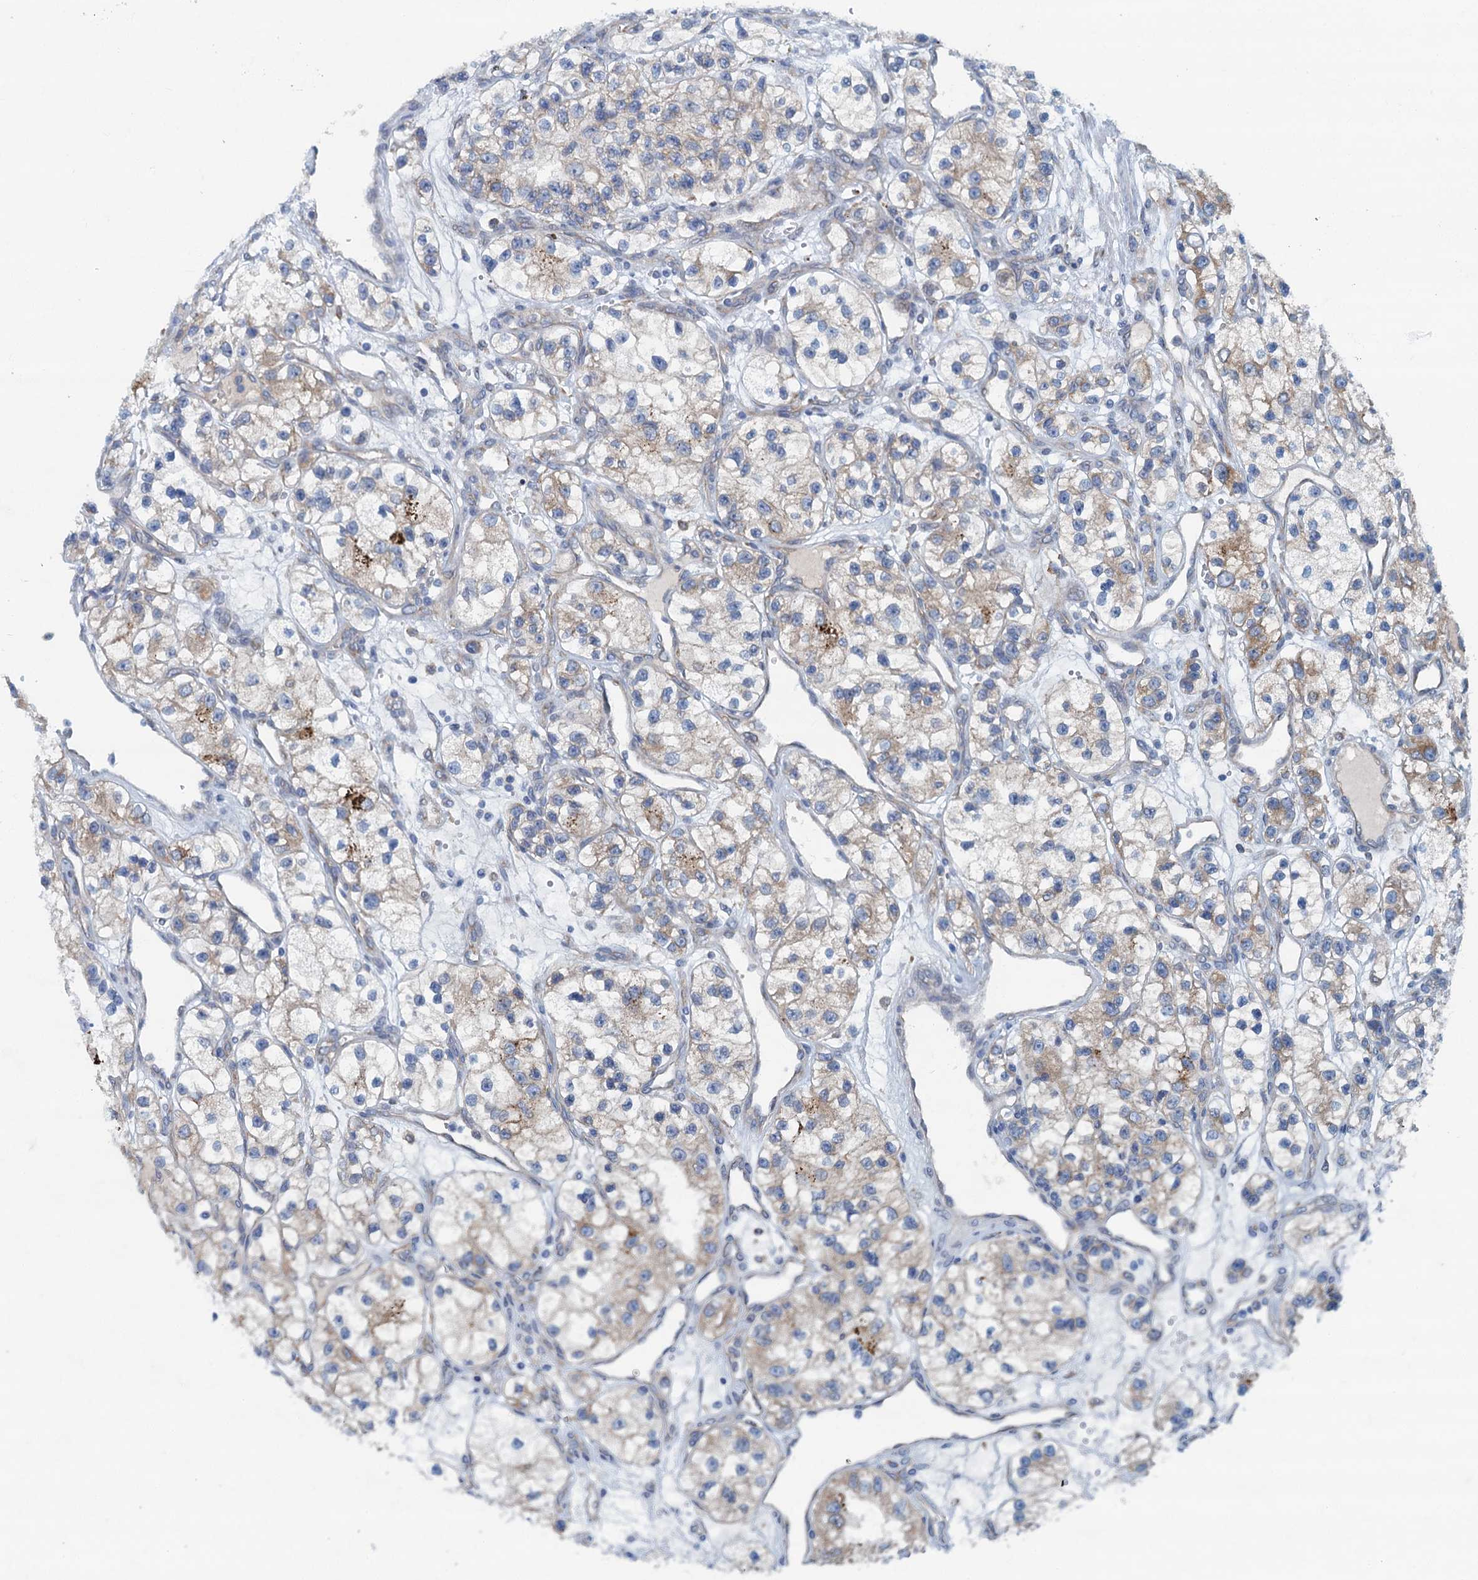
{"staining": {"intensity": "weak", "quantity": "25%-75%", "location": "cytoplasmic/membranous"}, "tissue": "renal cancer", "cell_type": "Tumor cells", "image_type": "cancer", "snomed": [{"axis": "morphology", "description": "Adenocarcinoma, NOS"}, {"axis": "topography", "description": "Kidney"}], "caption": "This photomicrograph displays adenocarcinoma (renal) stained with IHC to label a protein in brown. The cytoplasmic/membranous of tumor cells show weak positivity for the protein. Nuclei are counter-stained blue.", "gene": "MYDGF", "patient": {"sex": "female", "age": 57}}